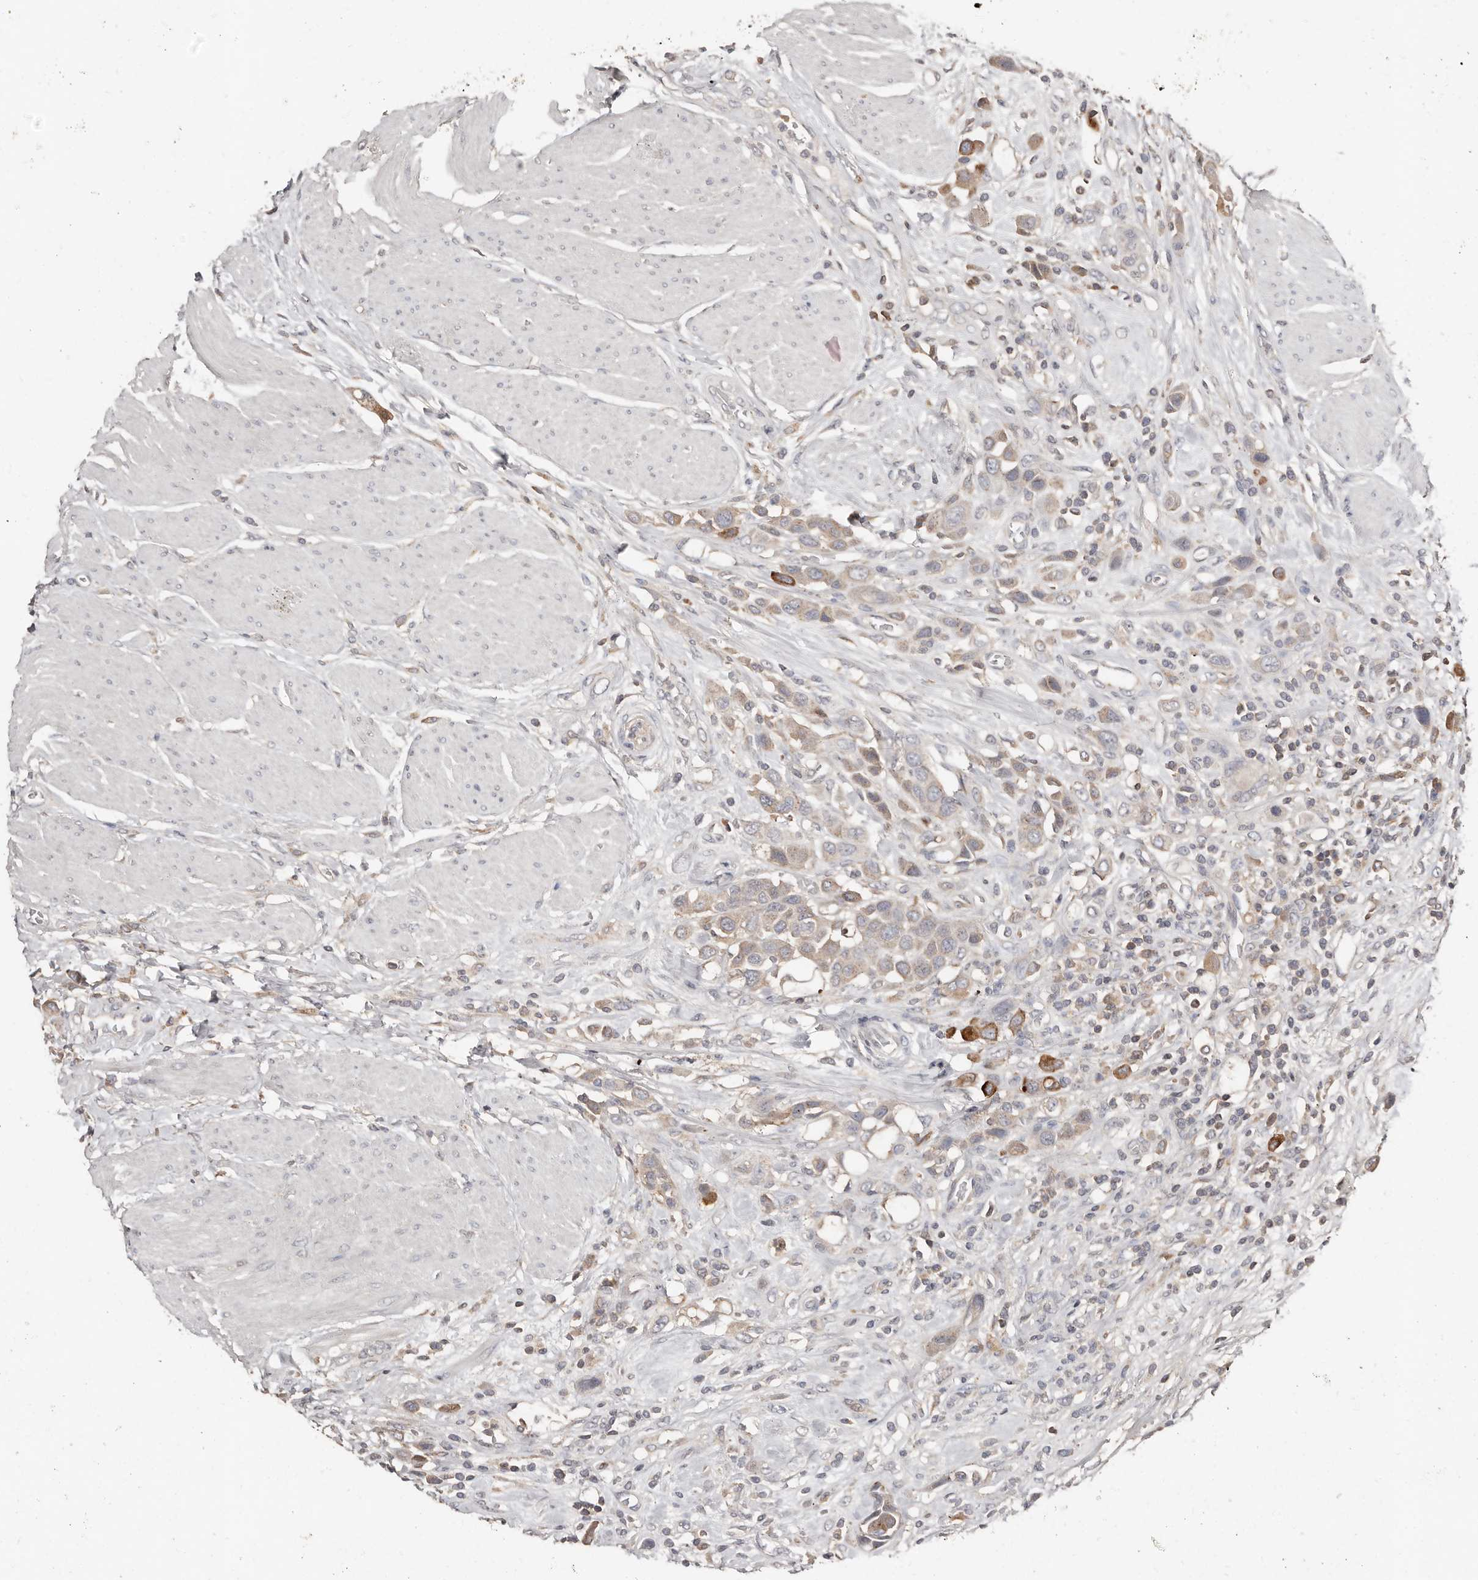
{"staining": {"intensity": "moderate", "quantity": "<25%", "location": "cytoplasmic/membranous"}, "tissue": "urothelial cancer", "cell_type": "Tumor cells", "image_type": "cancer", "snomed": [{"axis": "morphology", "description": "Urothelial carcinoma, High grade"}, {"axis": "topography", "description": "Urinary bladder"}], "caption": "Human urothelial carcinoma (high-grade) stained with a brown dye demonstrates moderate cytoplasmic/membranous positive staining in about <25% of tumor cells.", "gene": "SLC39A2", "patient": {"sex": "male", "age": 50}}